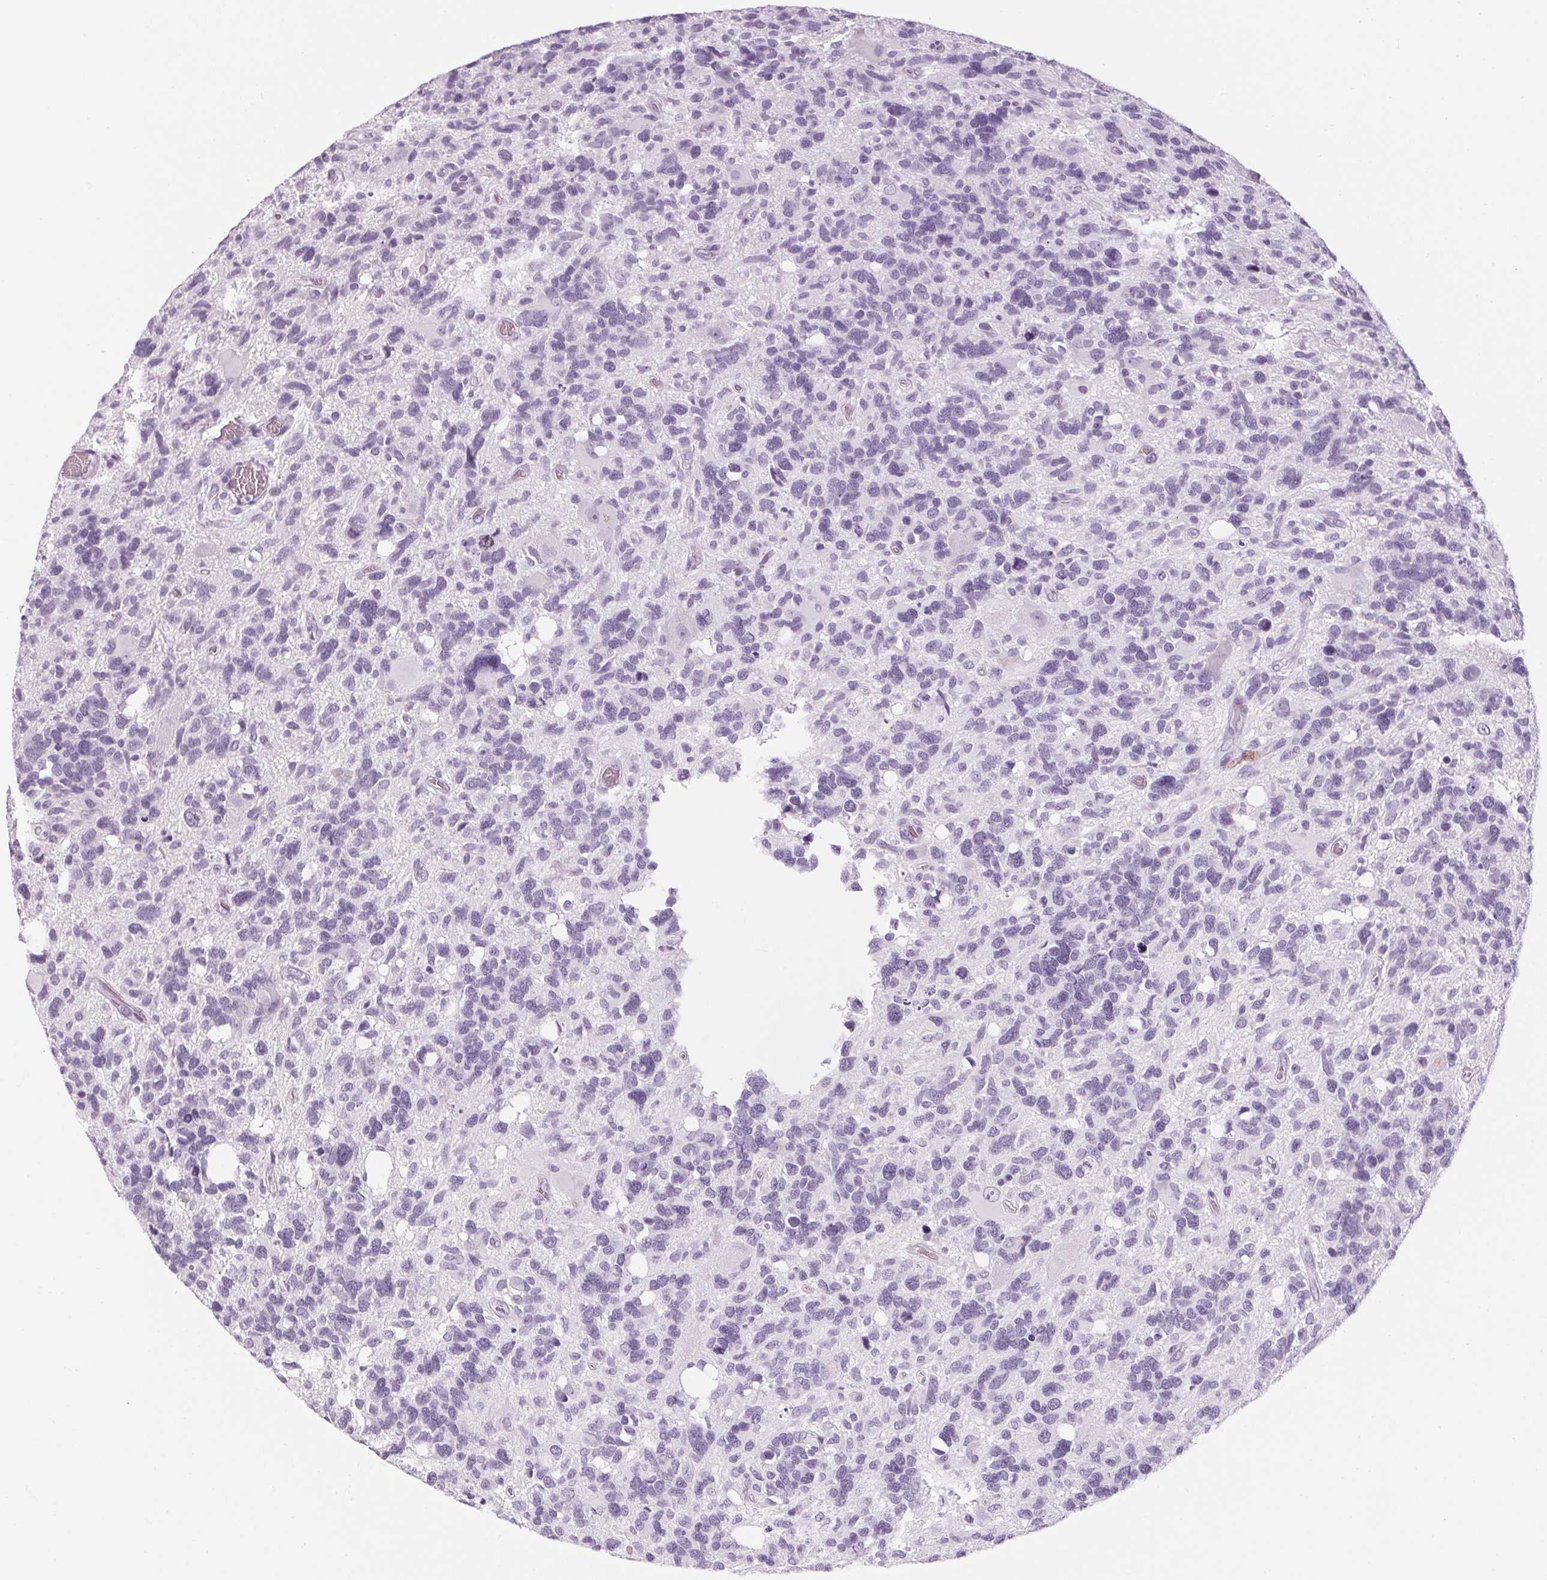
{"staining": {"intensity": "negative", "quantity": "none", "location": "none"}, "tissue": "glioma", "cell_type": "Tumor cells", "image_type": "cancer", "snomed": [{"axis": "morphology", "description": "Glioma, malignant, High grade"}, {"axis": "topography", "description": "Brain"}], "caption": "This photomicrograph is of glioma stained with IHC to label a protein in brown with the nuclei are counter-stained blue. There is no staining in tumor cells. Brightfield microscopy of immunohistochemistry (IHC) stained with DAB (brown) and hematoxylin (blue), captured at high magnification.", "gene": "RPTN", "patient": {"sex": "male", "age": 49}}